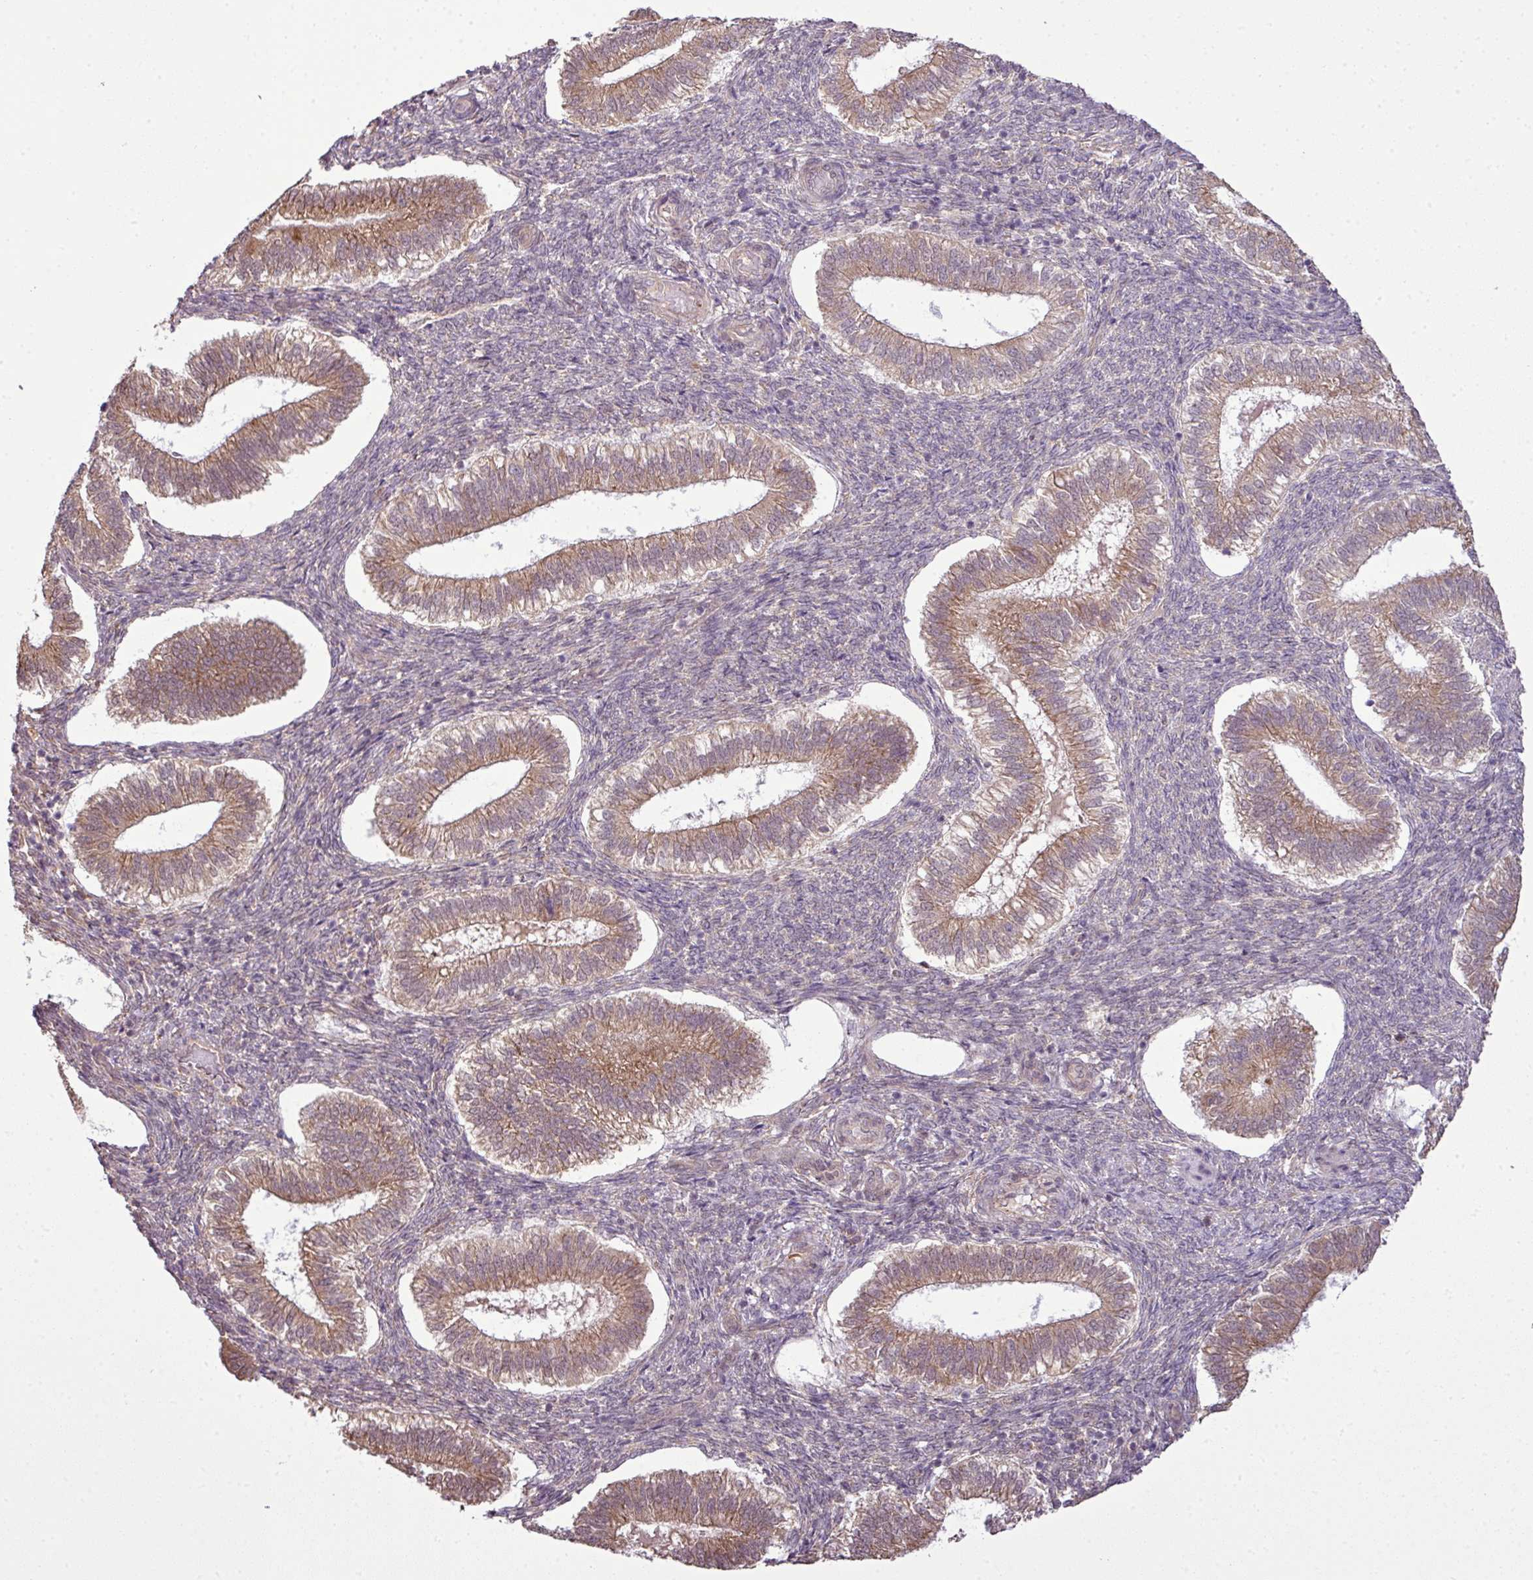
{"staining": {"intensity": "weak", "quantity": "<25%", "location": "cytoplasmic/membranous"}, "tissue": "endometrium", "cell_type": "Cells in endometrial stroma", "image_type": "normal", "snomed": [{"axis": "morphology", "description": "Normal tissue, NOS"}, {"axis": "topography", "description": "Endometrium"}], "caption": "This is an IHC photomicrograph of benign human endometrium. There is no positivity in cells in endometrial stroma.", "gene": "DNAAF4", "patient": {"sex": "female", "age": 25}}